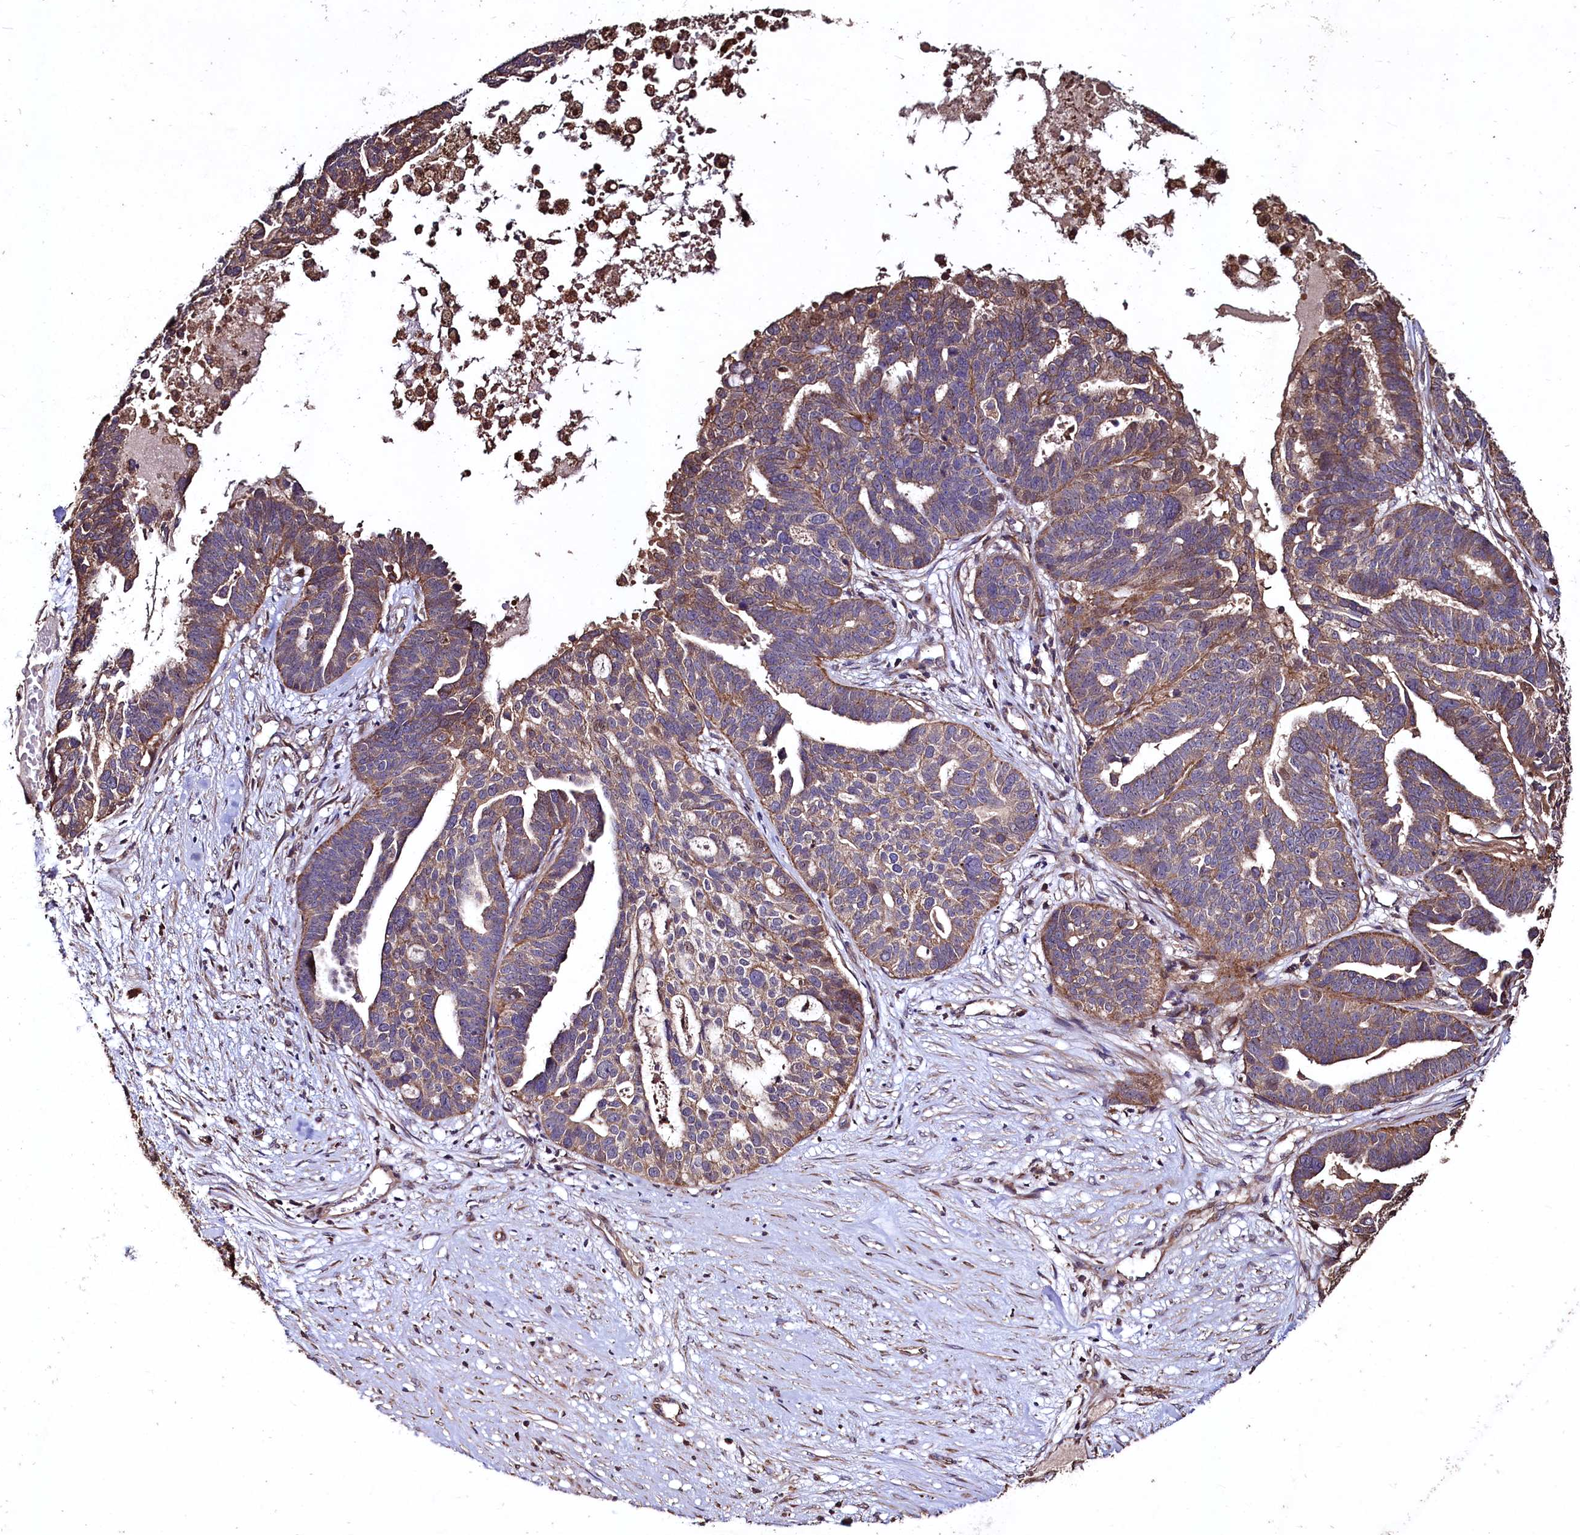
{"staining": {"intensity": "moderate", "quantity": "25%-75%", "location": "cytoplasmic/membranous"}, "tissue": "ovarian cancer", "cell_type": "Tumor cells", "image_type": "cancer", "snomed": [{"axis": "morphology", "description": "Cystadenocarcinoma, serous, NOS"}, {"axis": "topography", "description": "Ovary"}], "caption": "Immunohistochemical staining of human ovarian serous cystadenocarcinoma shows medium levels of moderate cytoplasmic/membranous positivity in about 25%-75% of tumor cells.", "gene": "TMEM98", "patient": {"sex": "female", "age": 59}}